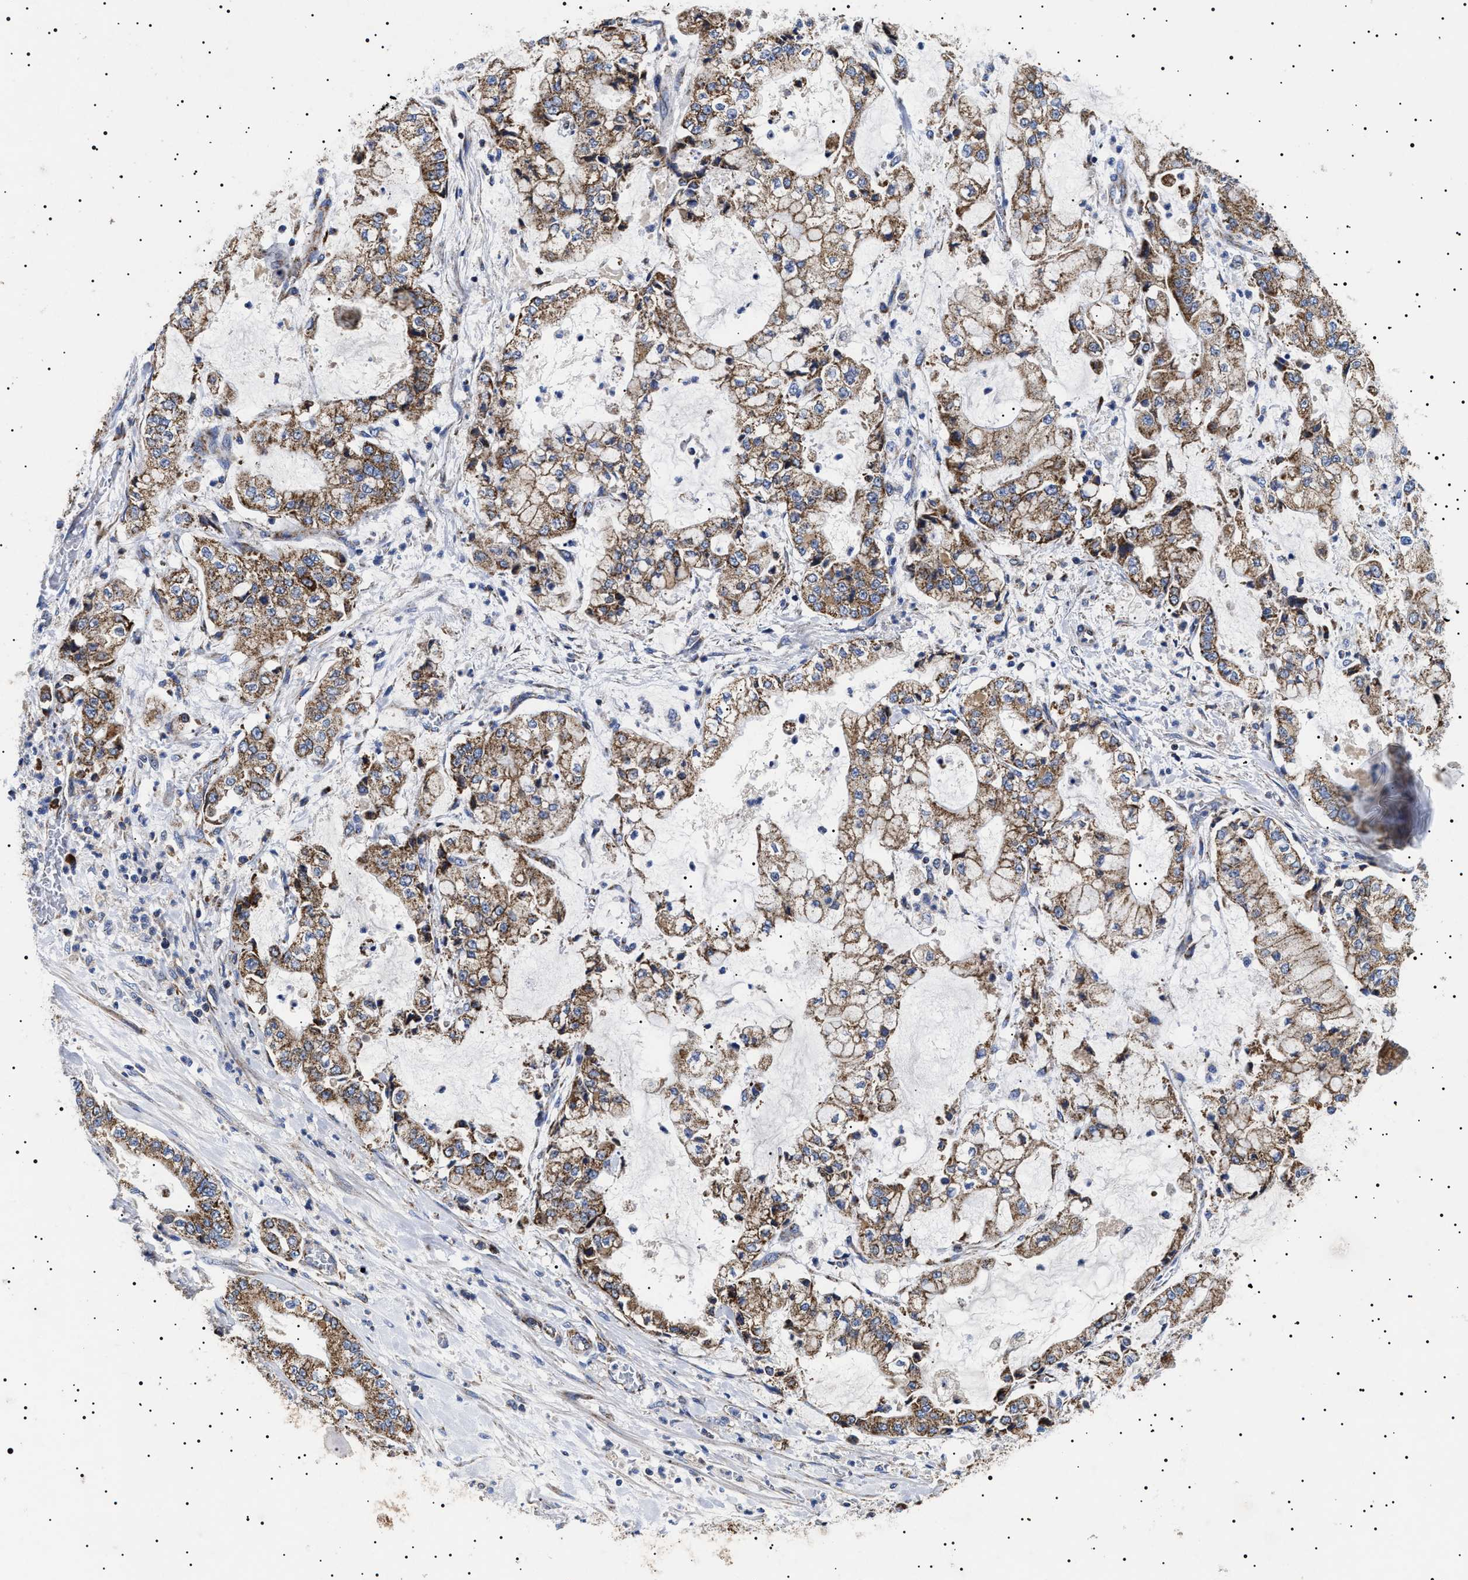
{"staining": {"intensity": "strong", "quantity": ">75%", "location": "cytoplasmic/membranous"}, "tissue": "stomach cancer", "cell_type": "Tumor cells", "image_type": "cancer", "snomed": [{"axis": "morphology", "description": "Adenocarcinoma, NOS"}, {"axis": "topography", "description": "Stomach"}], "caption": "This histopathology image shows immunohistochemistry staining of stomach cancer (adenocarcinoma), with high strong cytoplasmic/membranous positivity in about >75% of tumor cells.", "gene": "CHRDL2", "patient": {"sex": "male", "age": 76}}